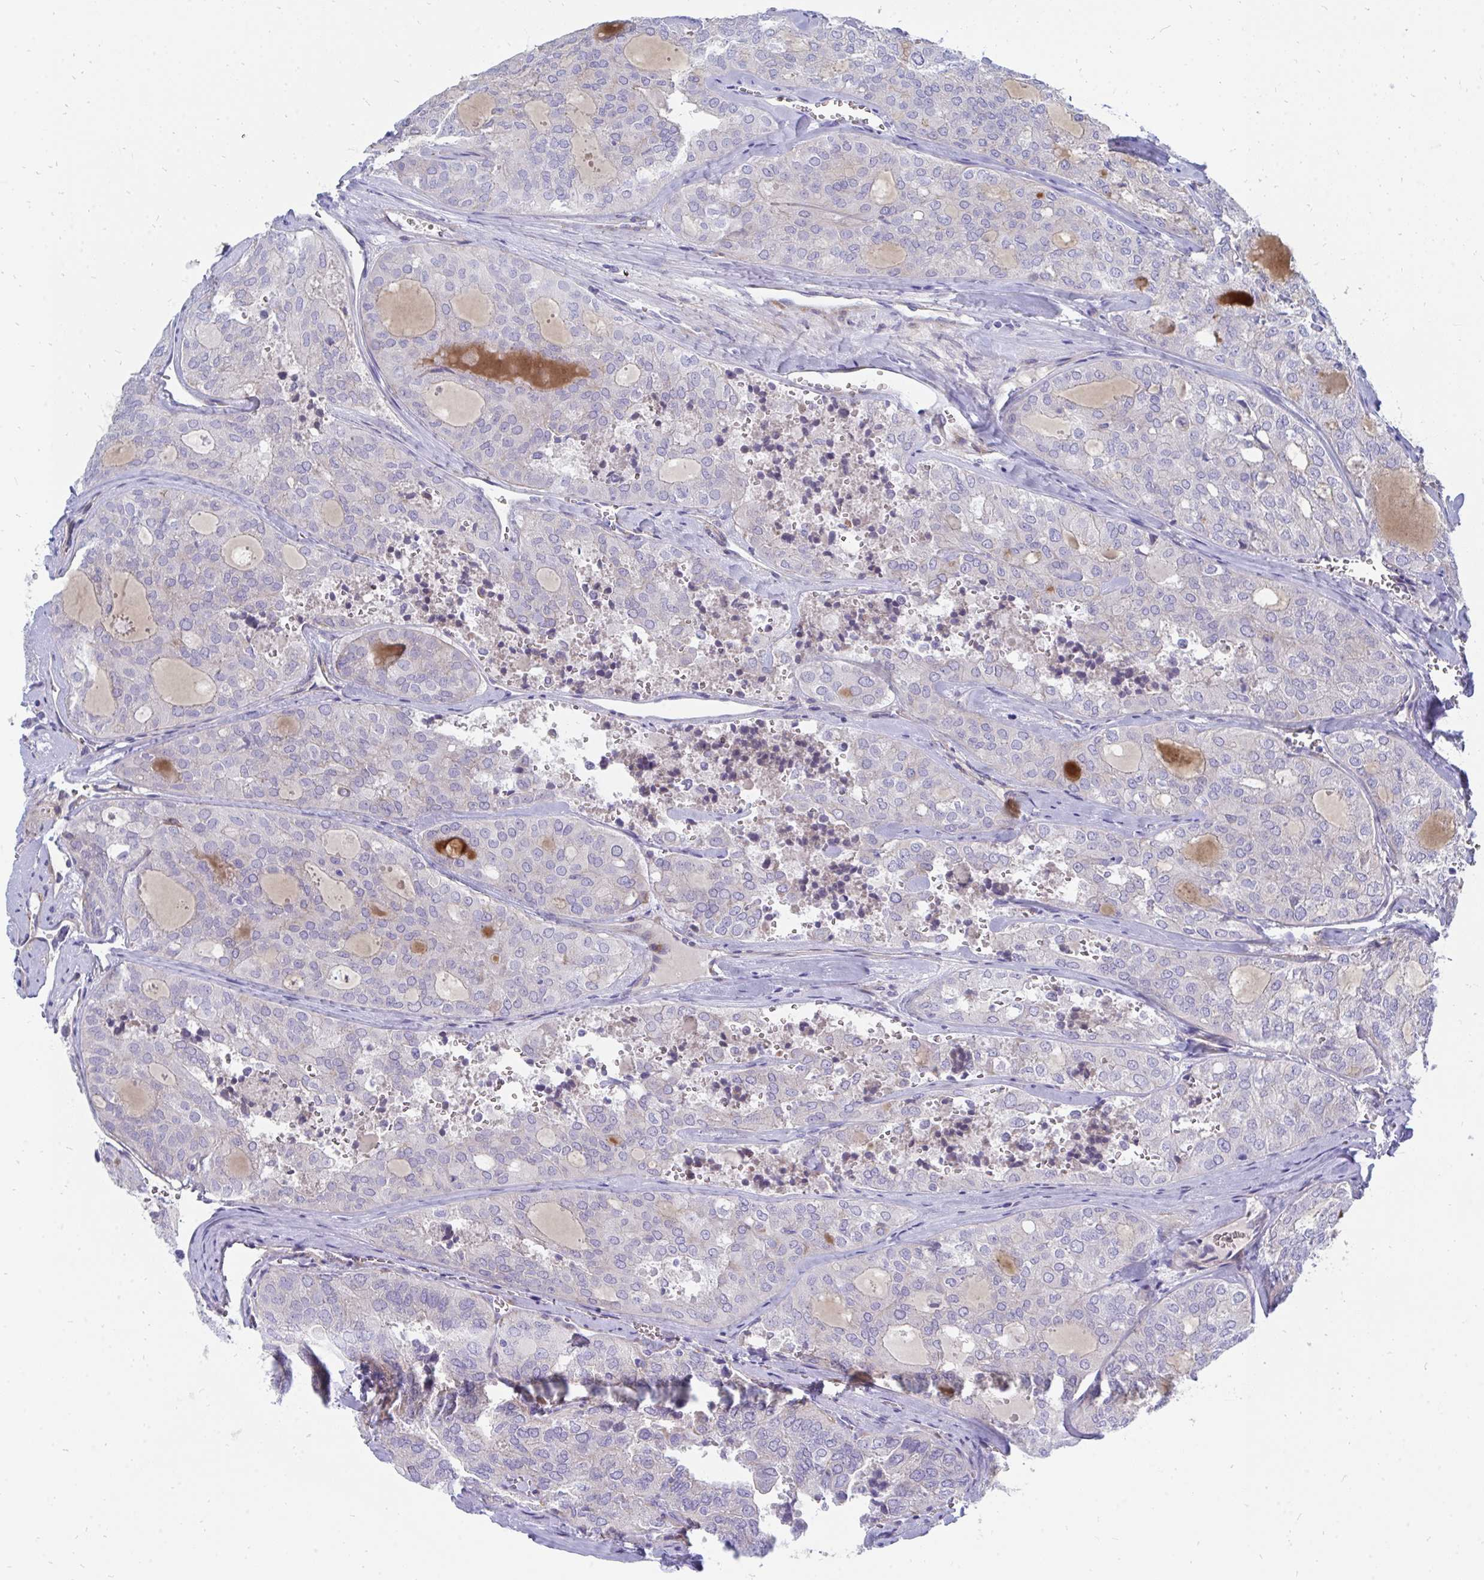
{"staining": {"intensity": "negative", "quantity": "none", "location": "none"}, "tissue": "thyroid cancer", "cell_type": "Tumor cells", "image_type": "cancer", "snomed": [{"axis": "morphology", "description": "Follicular adenoma carcinoma, NOS"}, {"axis": "topography", "description": "Thyroid gland"}], "caption": "An immunohistochemistry (IHC) histopathology image of thyroid cancer is shown. There is no staining in tumor cells of thyroid cancer.", "gene": "MROH2B", "patient": {"sex": "male", "age": 75}}